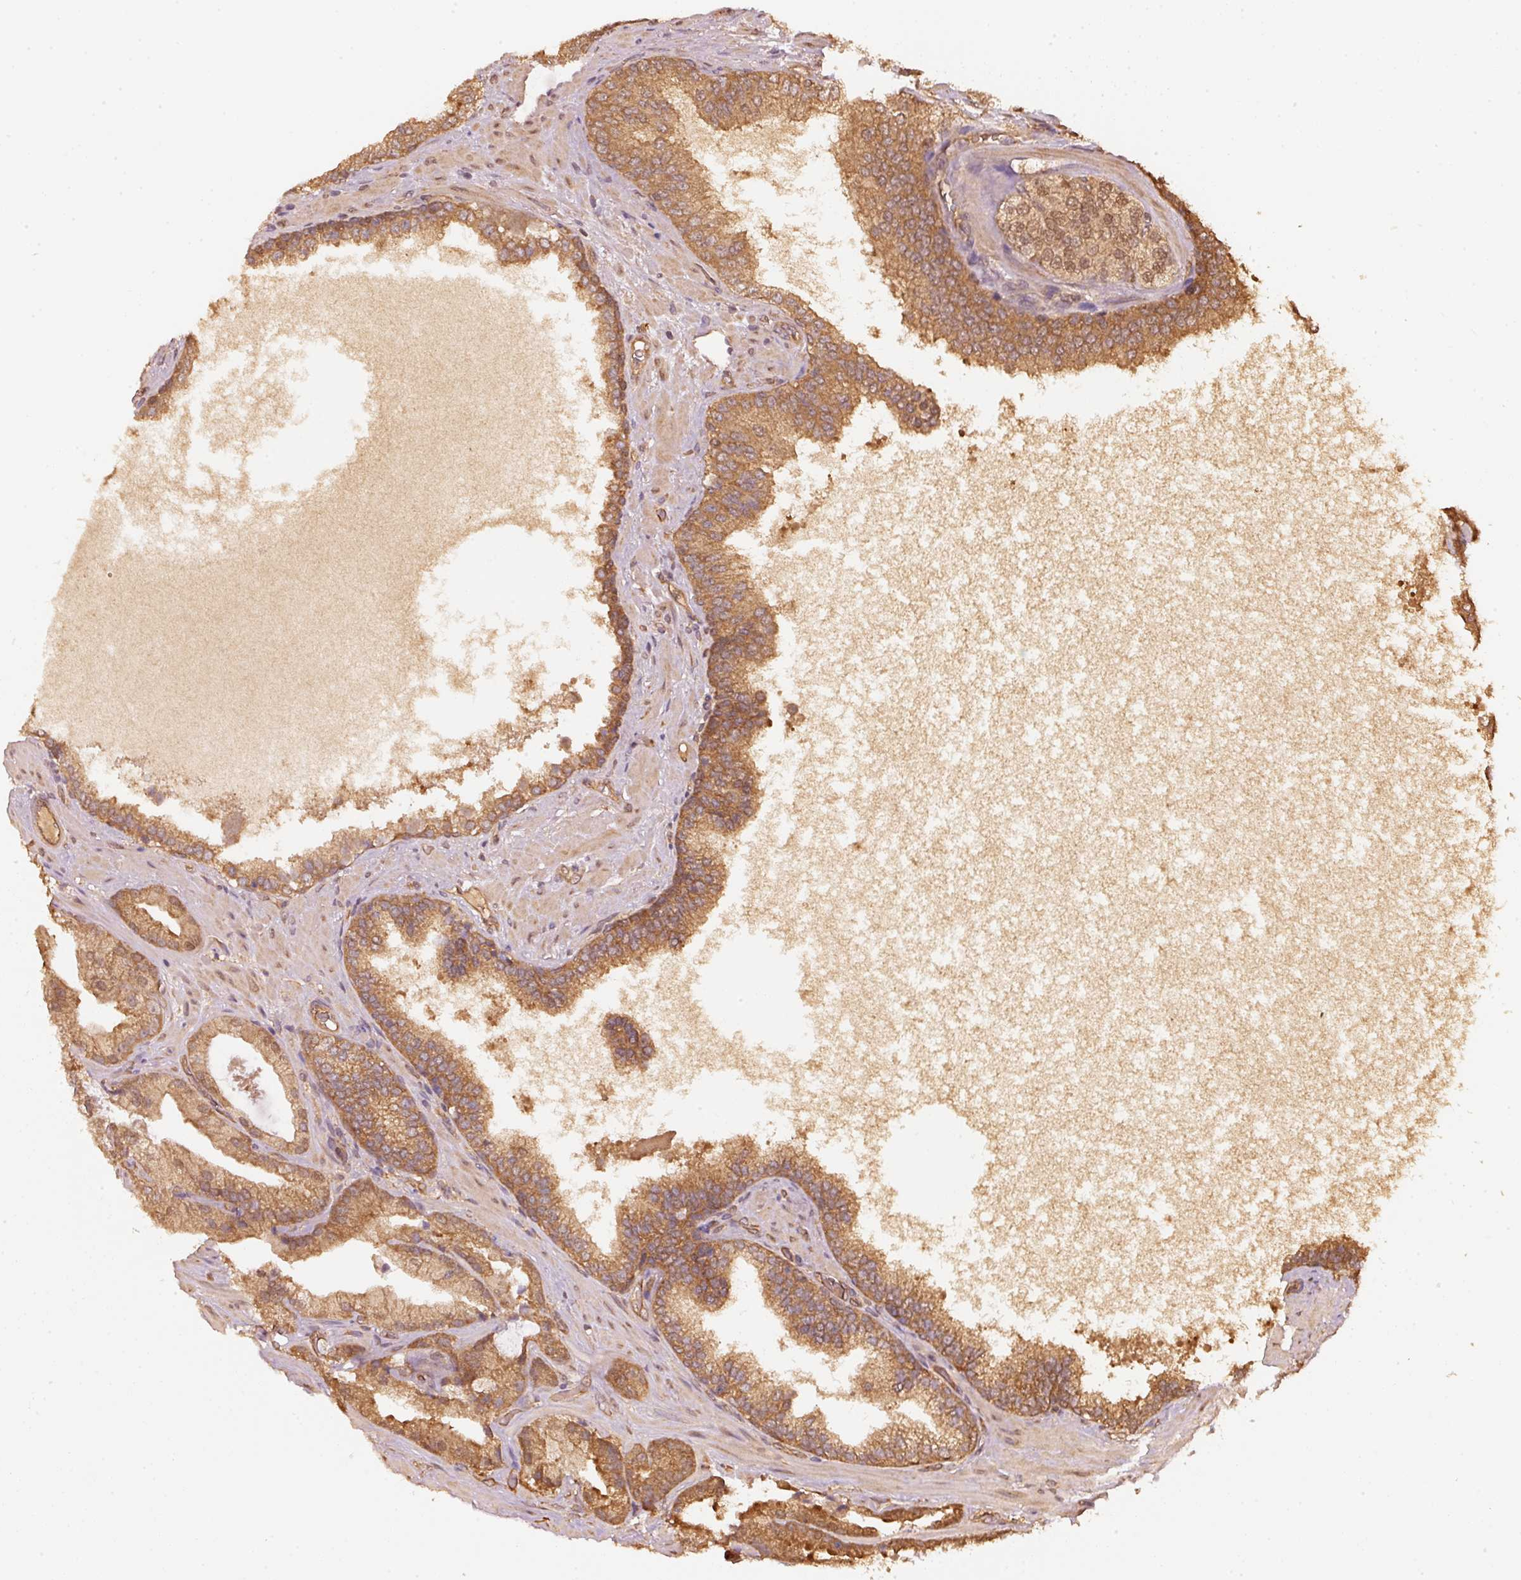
{"staining": {"intensity": "moderate", "quantity": ">75%", "location": "cytoplasmic/membranous"}, "tissue": "prostate cancer", "cell_type": "Tumor cells", "image_type": "cancer", "snomed": [{"axis": "morphology", "description": "Adenocarcinoma, High grade"}, {"axis": "topography", "description": "Prostate"}], "caption": "Protein expression analysis of prostate cancer demonstrates moderate cytoplasmic/membranous positivity in about >75% of tumor cells.", "gene": "STAU1", "patient": {"sex": "male", "age": 68}}